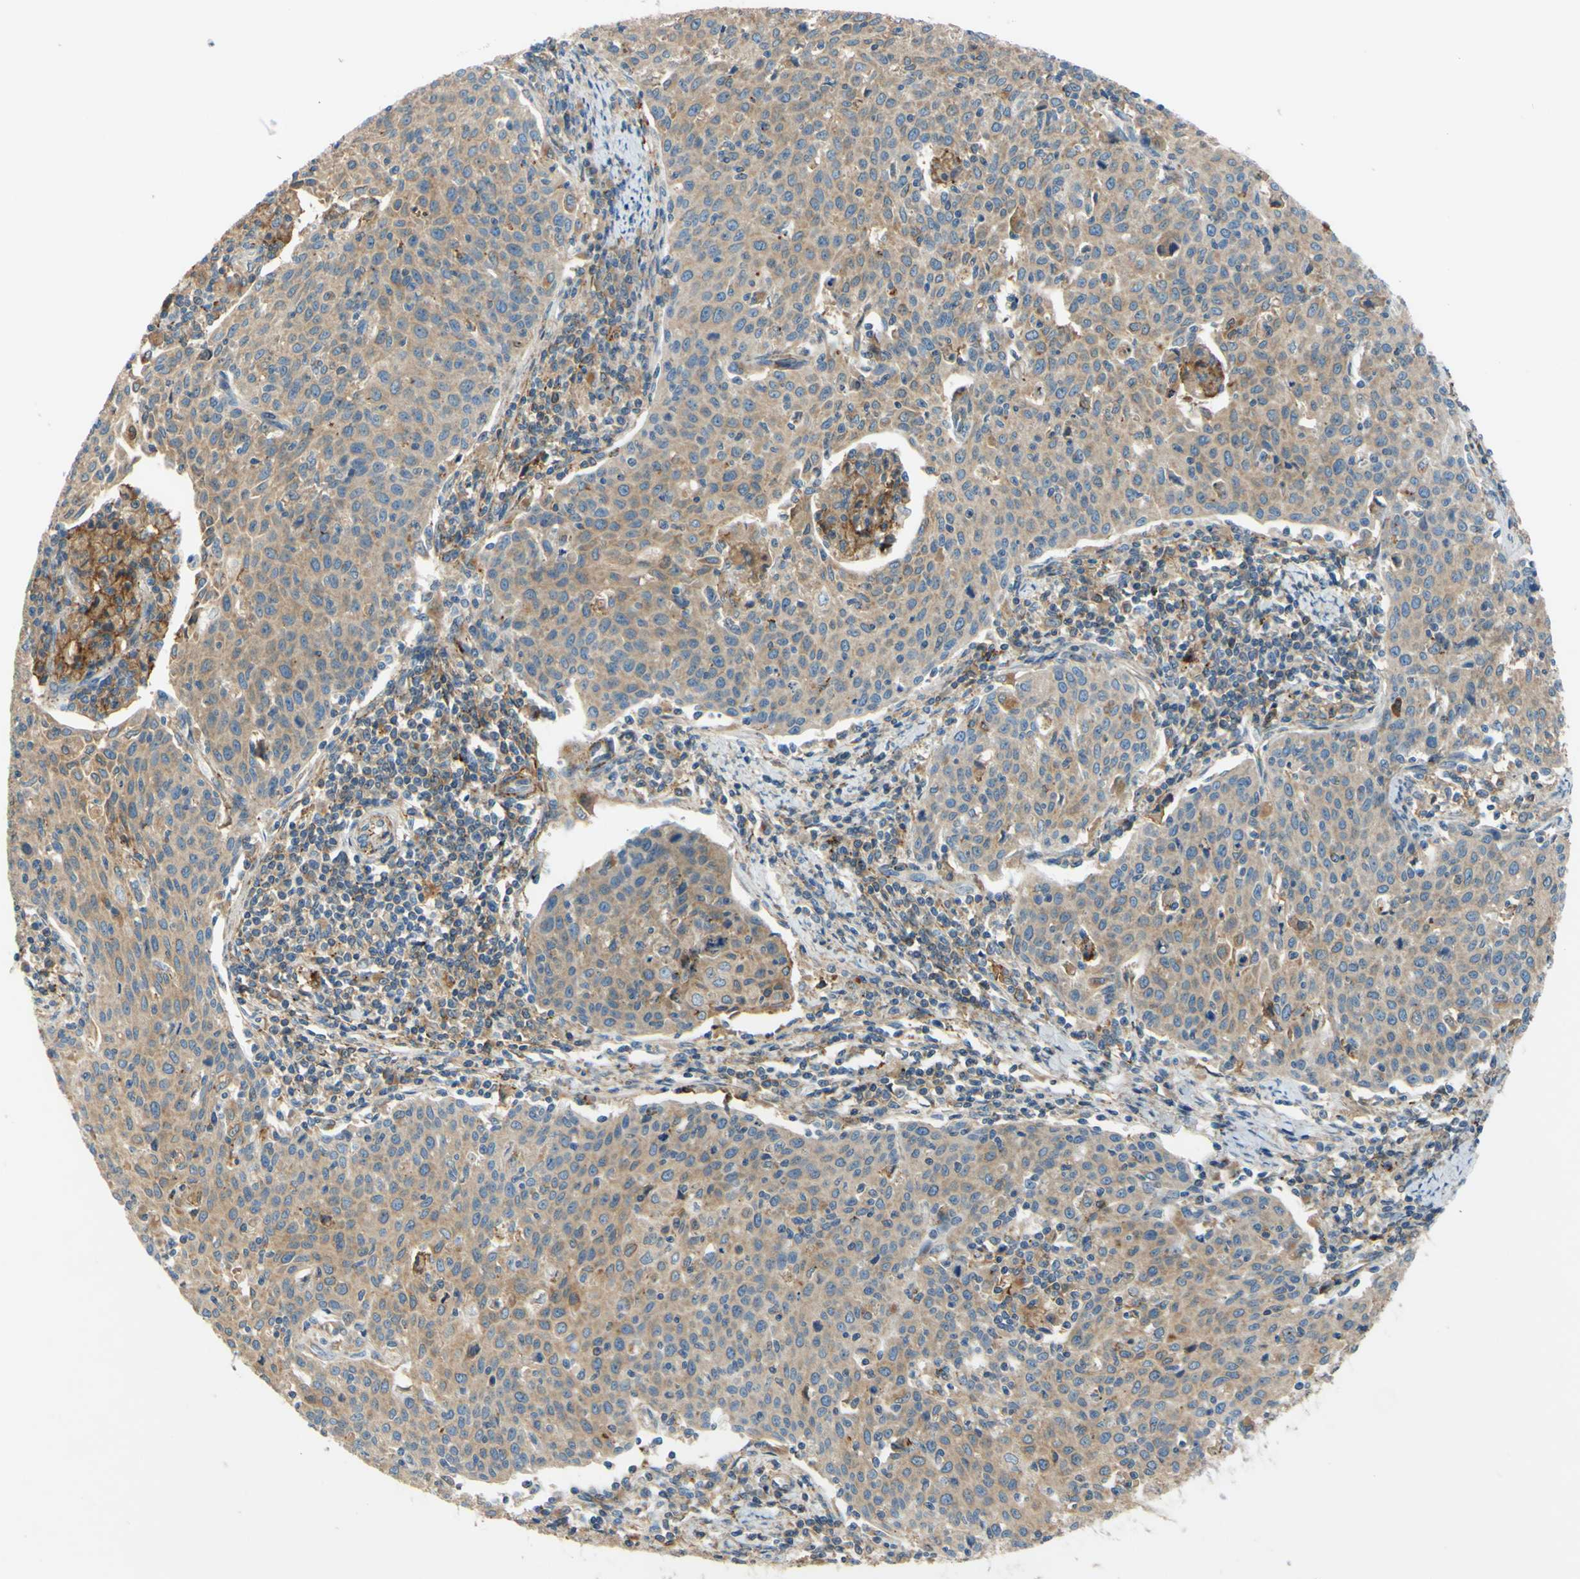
{"staining": {"intensity": "weak", "quantity": ">75%", "location": "cytoplasmic/membranous"}, "tissue": "cervical cancer", "cell_type": "Tumor cells", "image_type": "cancer", "snomed": [{"axis": "morphology", "description": "Squamous cell carcinoma, NOS"}, {"axis": "topography", "description": "Cervix"}], "caption": "Protein expression analysis of squamous cell carcinoma (cervical) shows weak cytoplasmic/membranous expression in approximately >75% of tumor cells.", "gene": "POR", "patient": {"sex": "female", "age": 38}}